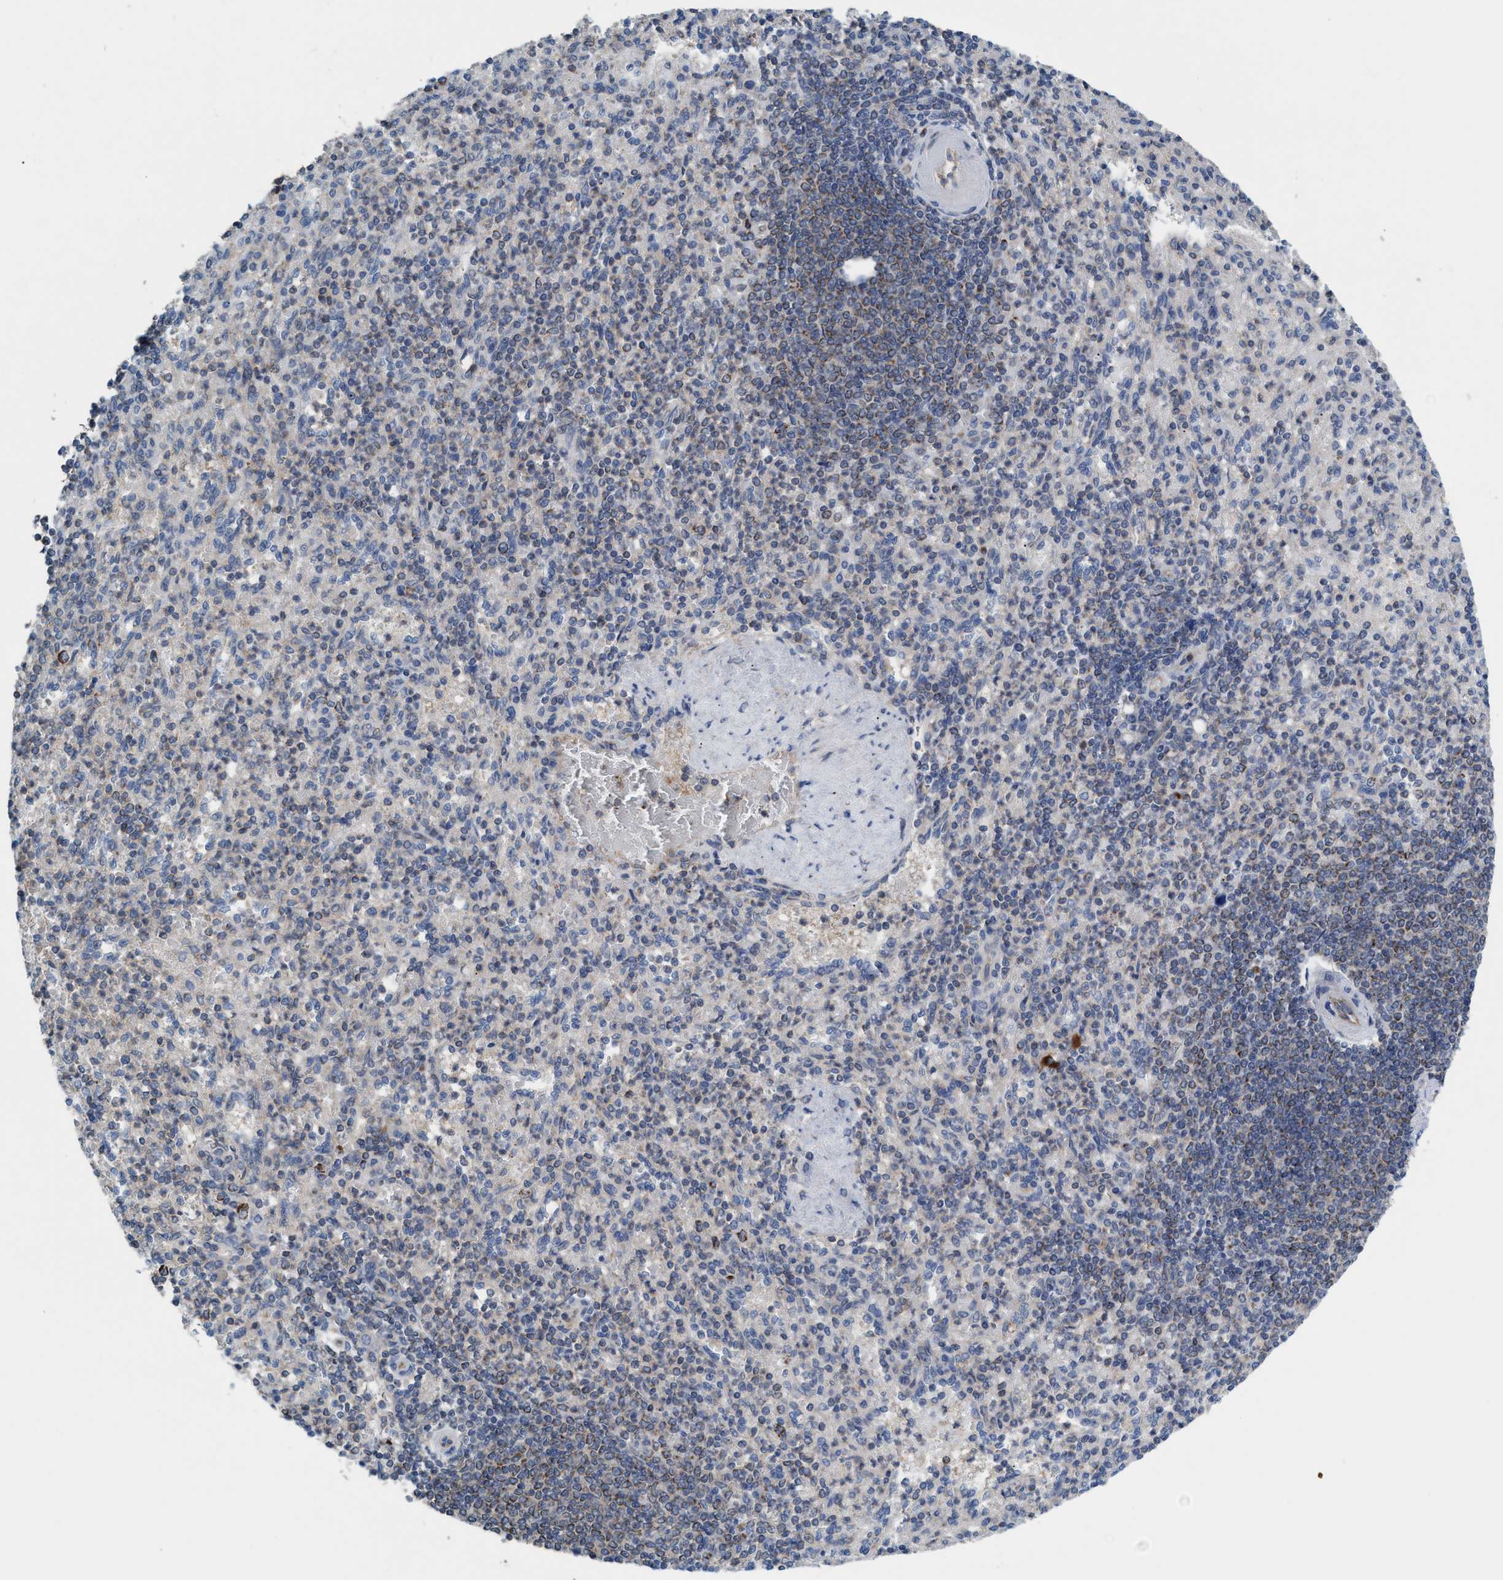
{"staining": {"intensity": "weak", "quantity": "<25%", "location": "cytoplasmic/membranous"}, "tissue": "spleen", "cell_type": "Cells in red pulp", "image_type": "normal", "snomed": [{"axis": "morphology", "description": "Normal tissue, NOS"}, {"axis": "topography", "description": "Spleen"}], "caption": "Normal spleen was stained to show a protein in brown. There is no significant staining in cells in red pulp. (Brightfield microscopy of DAB immunohistochemistry at high magnification).", "gene": "MRM1", "patient": {"sex": "female", "age": 74}}